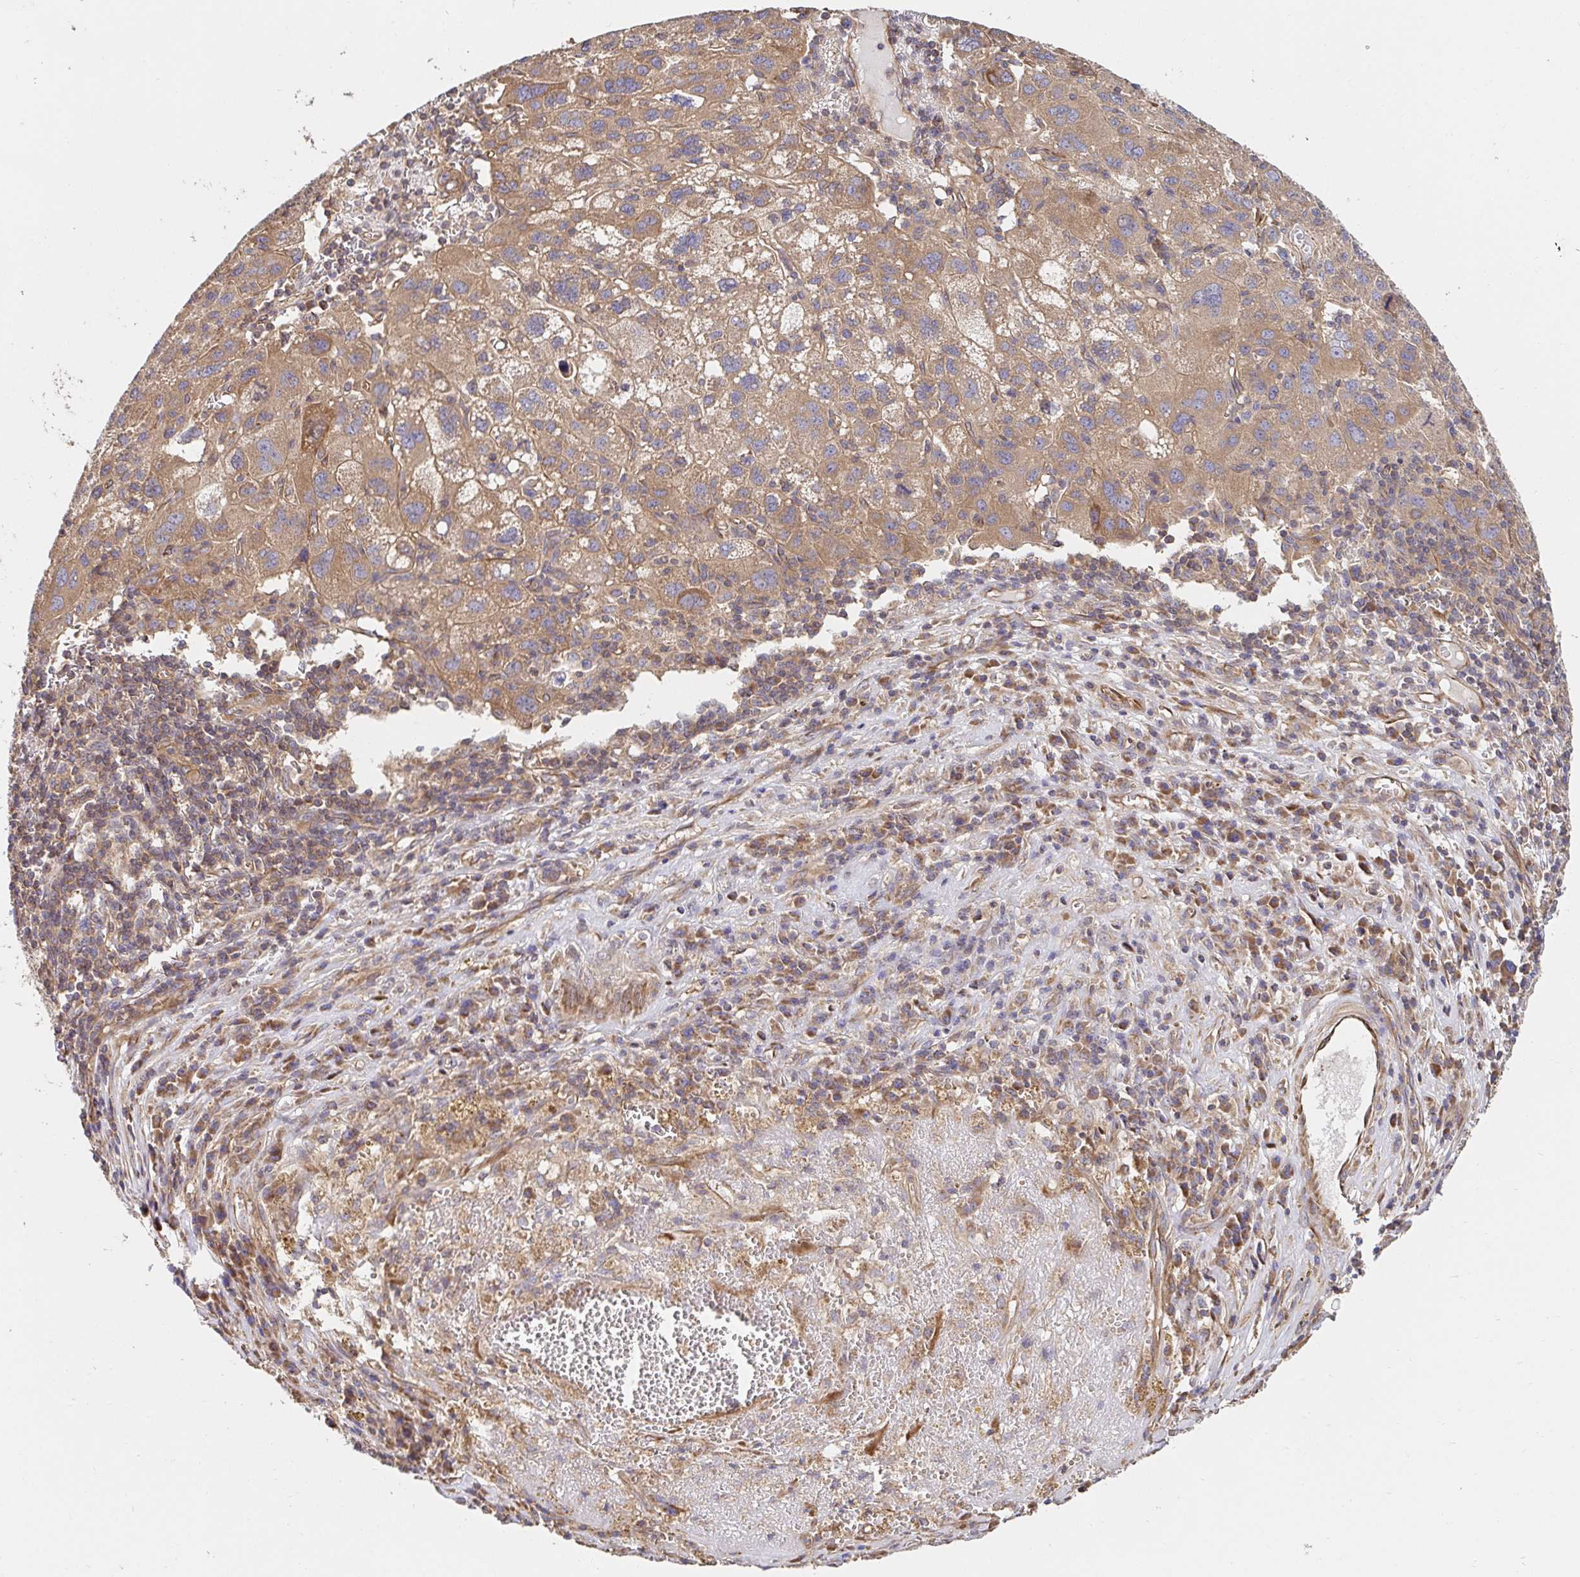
{"staining": {"intensity": "moderate", "quantity": ">75%", "location": "cytoplasmic/membranous"}, "tissue": "liver cancer", "cell_type": "Tumor cells", "image_type": "cancer", "snomed": [{"axis": "morphology", "description": "Carcinoma, Hepatocellular, NOS"}, {"axis": "topography", "description": "Liver"}], "caption": "Human hepatocellular carcinoma (liver) stained with a protein marker displays moderate staining in tumor cells.", "gene": "APBB1", "patient": {"sex": "female", "age": 77}}